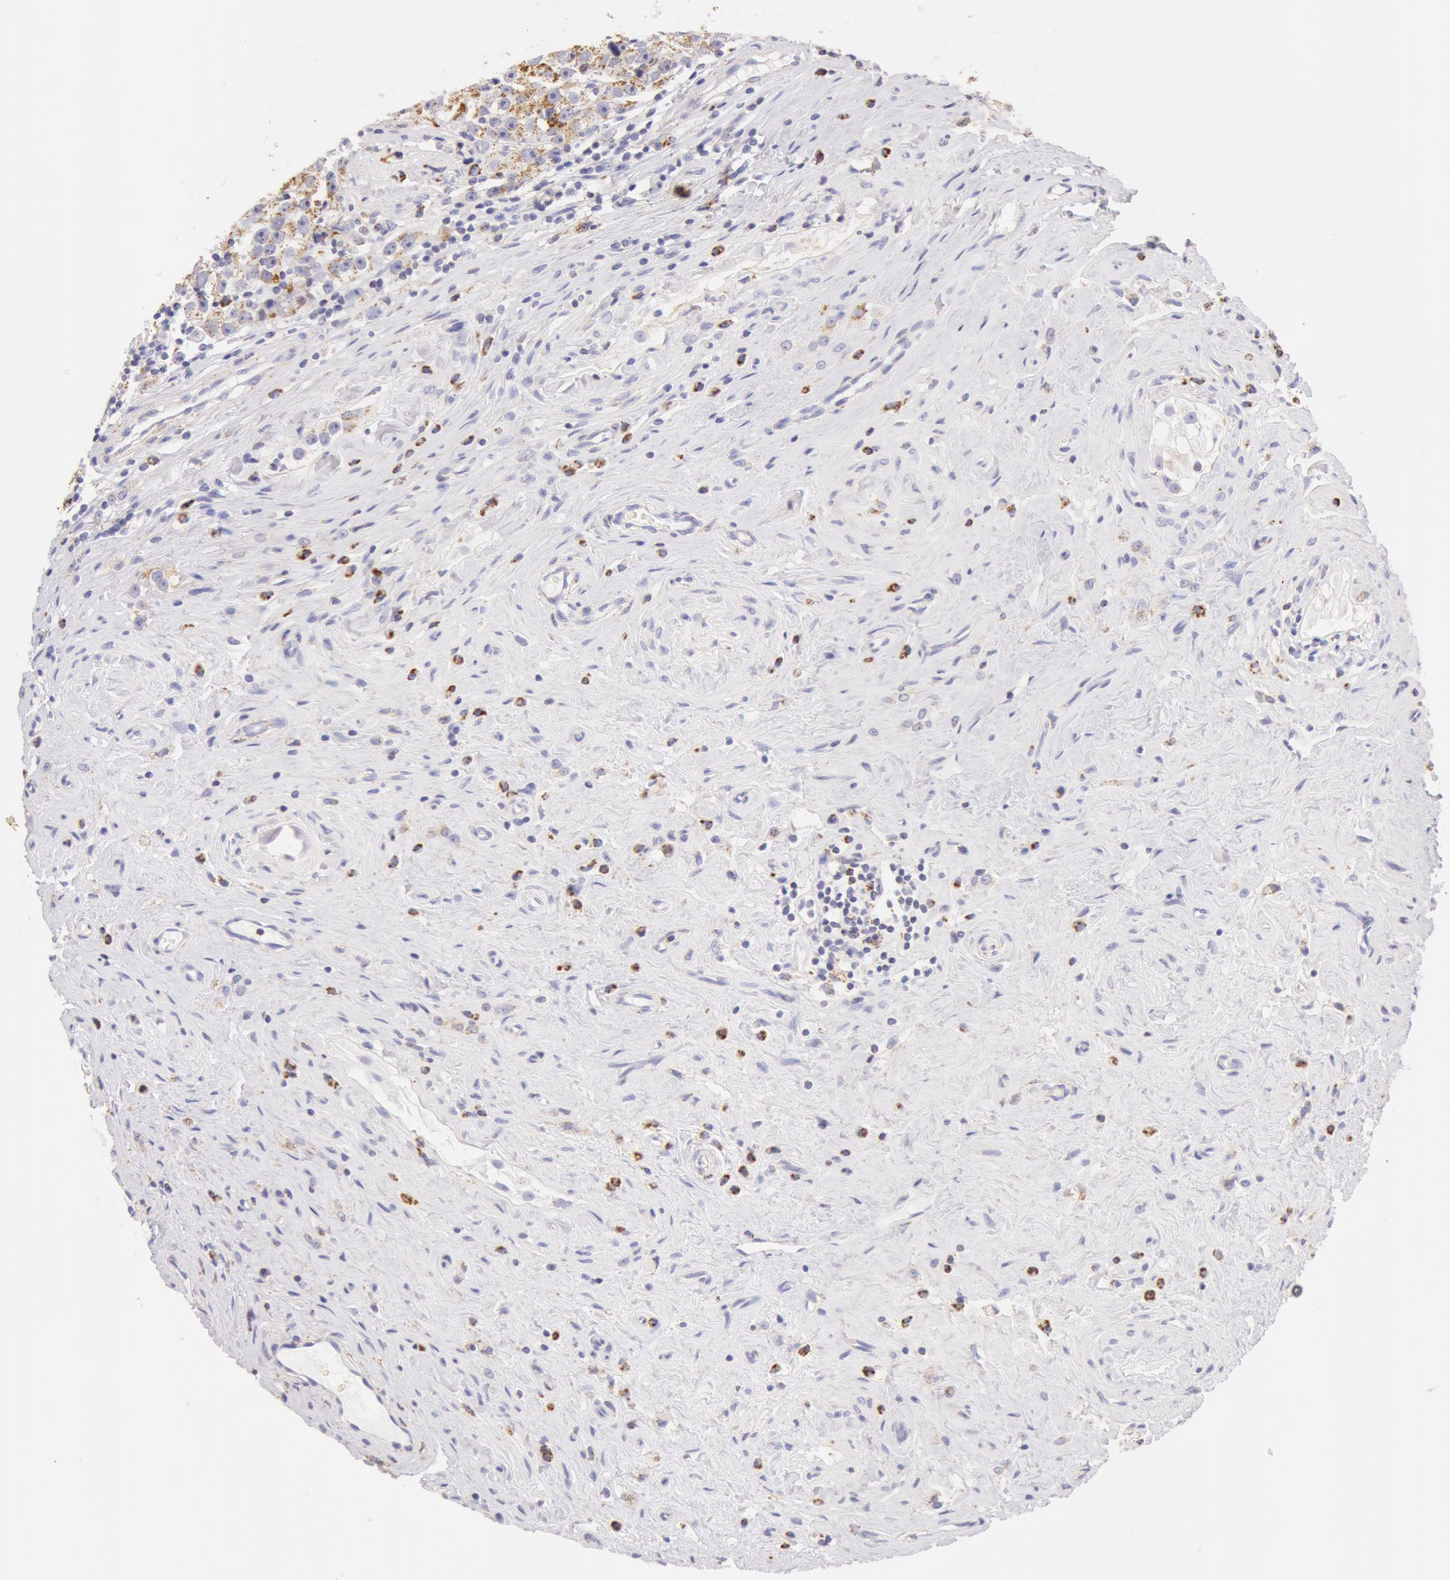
{"staining": {"intensity": "moderate", "quantity": "25%-75%", "location": "cytoplasmic/membranous"}, "tissue": "testis cancer", "cell_type": "Tumor cells", "image_type": "cancer", "snomed": [{"axis": "morphology", "description": "Seminoma, NOS"}, {"axis": "topography", "description": "Testis"}], "caption": "Seminoma (testis) tissue demonstrates moderate cytoplasmic/membranous staining in about 25%-75% of tumor cells", "gene": "ATP5F1B", "patient": {"sex": "male", "age": 32}}